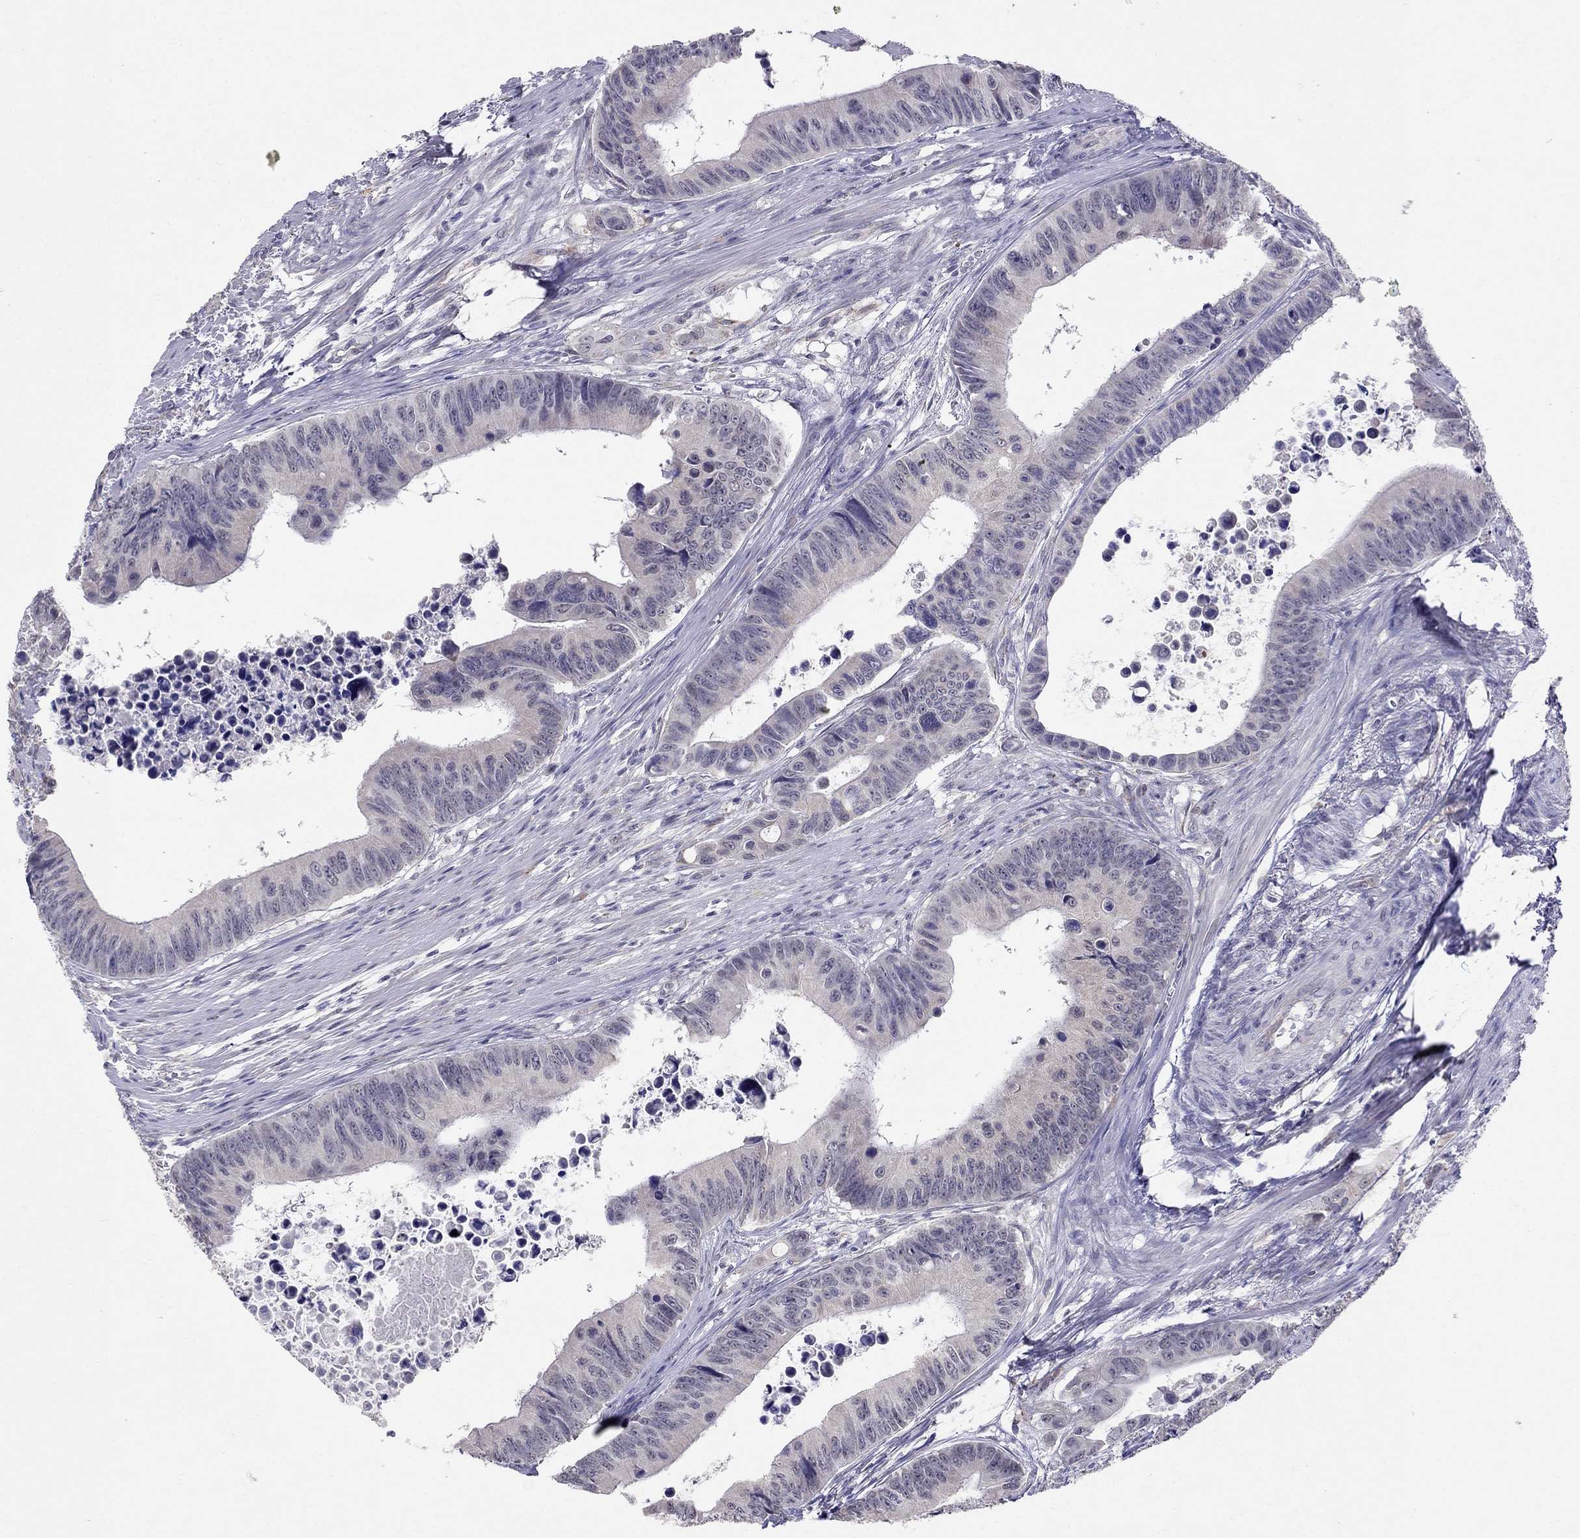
{"staining": {"intensity": "negative", "quantity": "none", "location": "none"}, "tissue": "colorectal cancer", "cell_type": "Tumor cells", "image_type": "cancer", "snomed": [{"axis": "morphology", "description": "Adenocarcinoma, NOS"}, {"axis": "topography", "description": "Colon"}], "caption": "Human colorectal cancer (adenocarcinoma) stained for a protein using IHC displays no expression in tumor cells.", "gene": "MYO3B", "patient": {"sex": "female", "age": 87}}